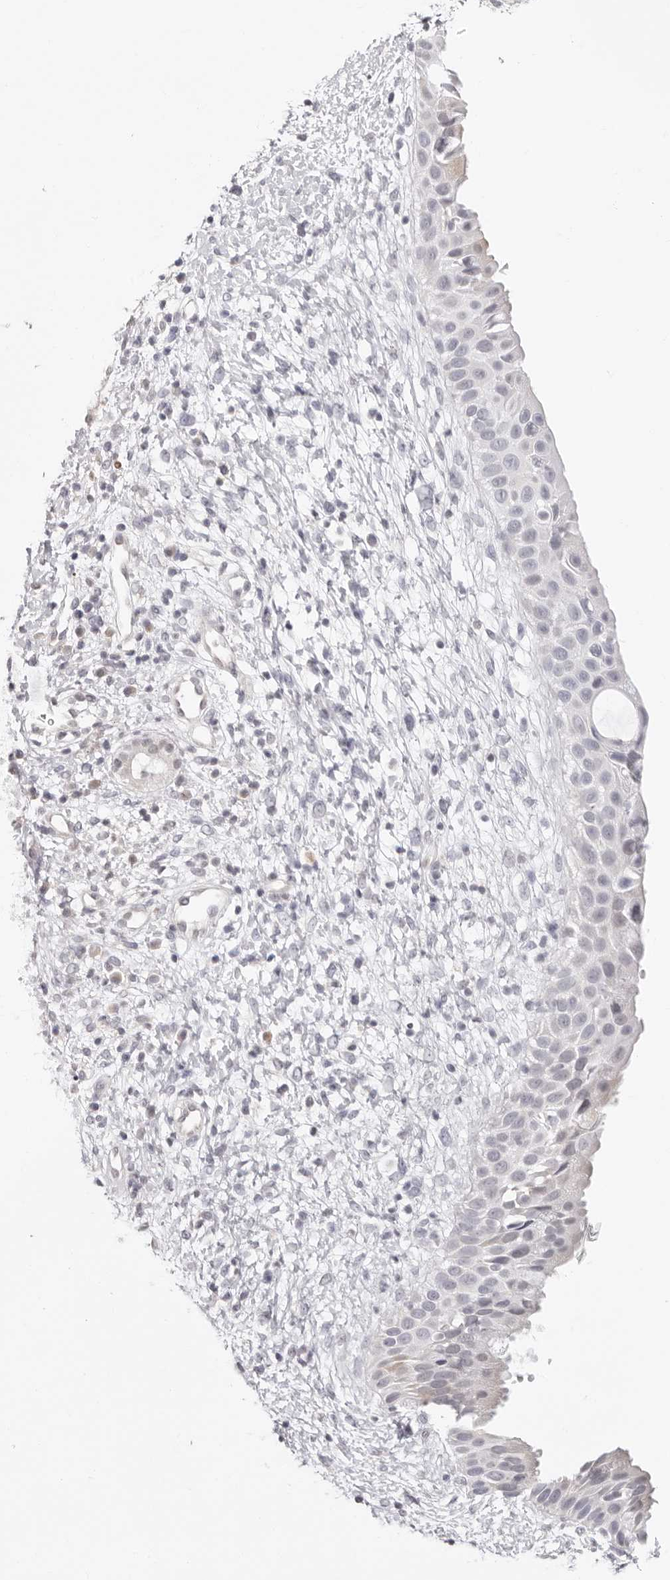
{"staining": {"intensity": "weak", "quantity": "25%-75%", "location": "cytoplasmic/membranous"}, "tissue": "nasopharynx", "cell_type": "Respiratory epithelial cells", "image_type": "normal", "snomed": [{"axis": "morphology", "description": "Normal tissue, NOS"}, {"axis": "topography", "description": "Nasopharynx"}], "caption": "Brown immunohistochemical staining in benign nasopharynx exhibits weak cytoplasmic/membranous staining in approximately 25%-75% of respiratory epithelial cells. (brown staining indicates protein expression, while blue staining denotes nuclei).", "gene": "FDPS", "patient": {"sex": "male", "age": 22}}